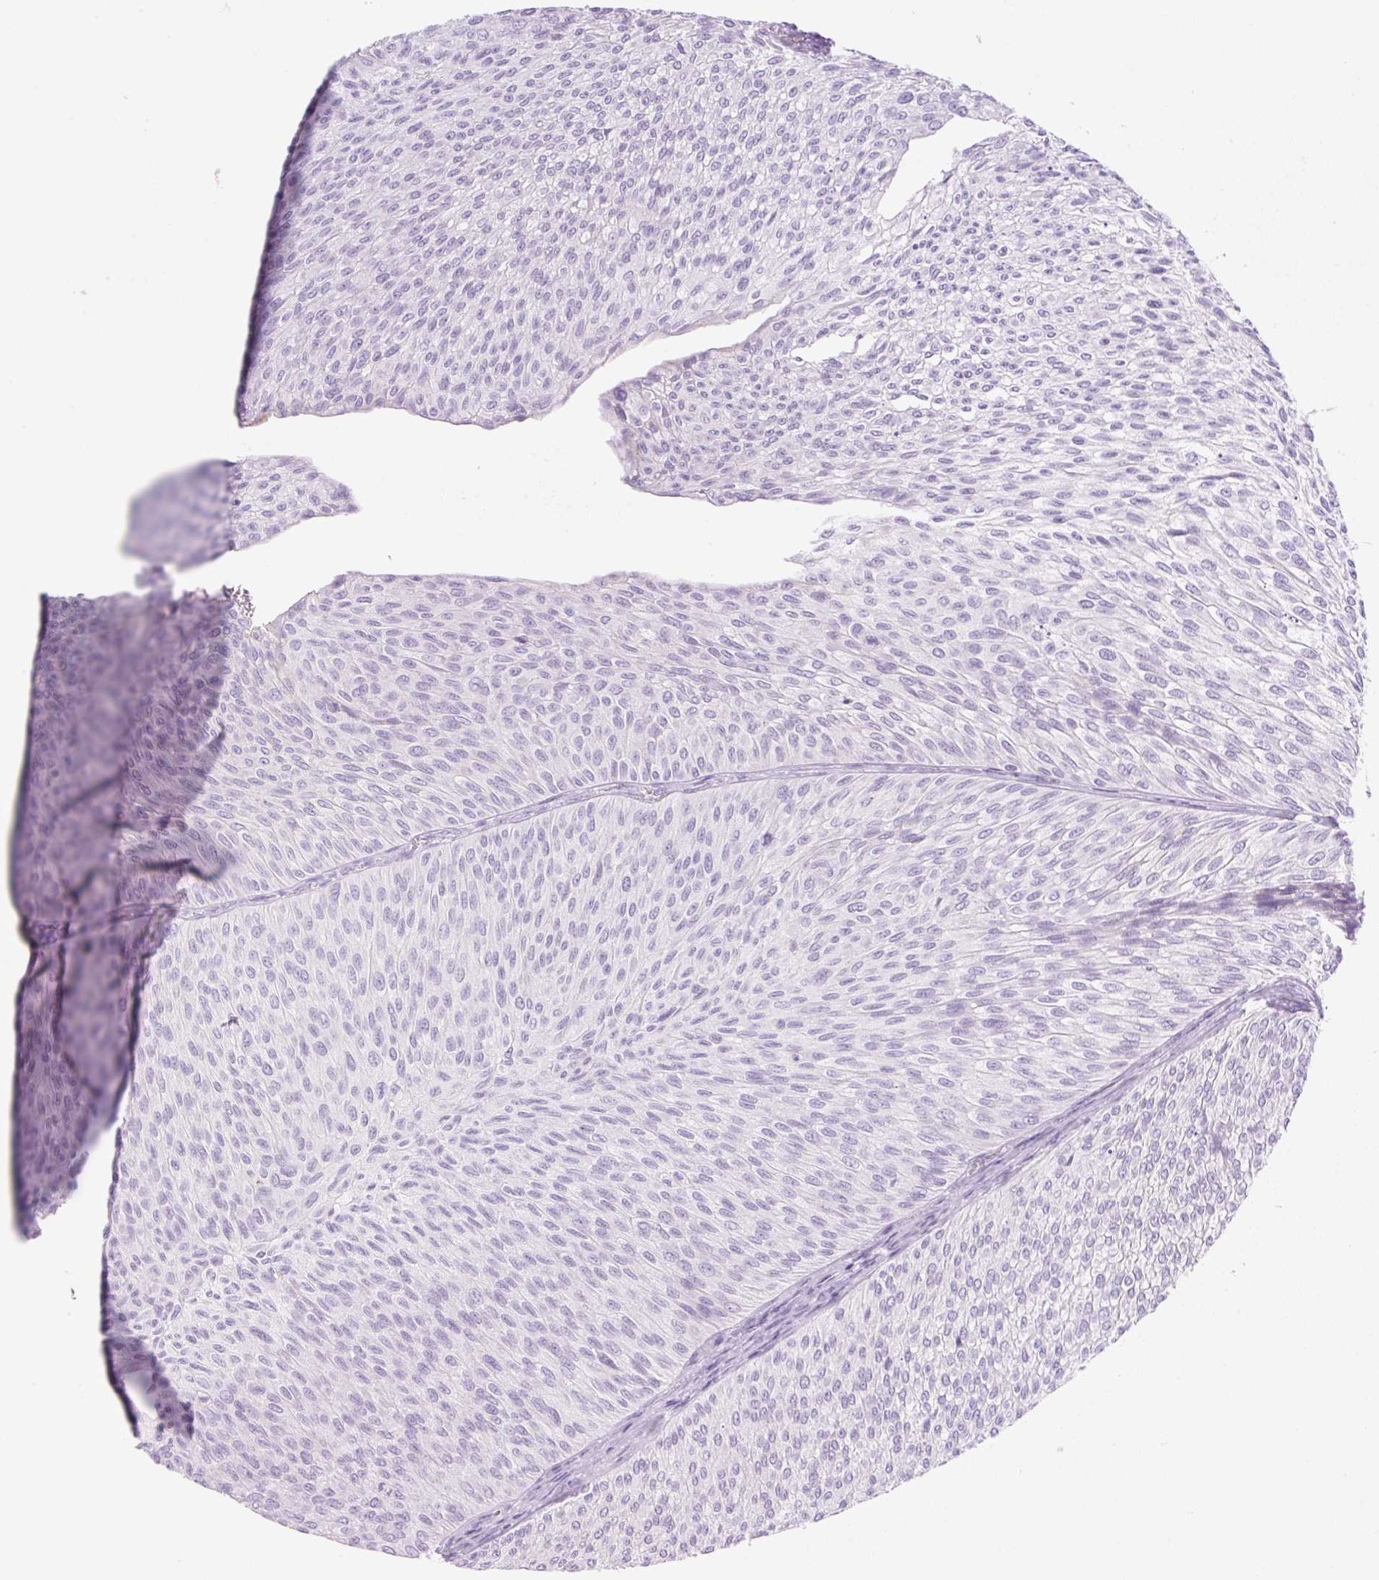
{"staining": {"intensity": "negative", "quantity": "none", "location": "none"}, "tissue": "urothelial cancer", "cell_type": "Tumor cells", "image_type": "cancer", "snomed": [{"axis": "morphology", "description": "Urothelial carcinoma, Low grade"}, {"axis": "topography", "description": "Urinary bladder"}], "caption": "IHC image of human urothelial carcinoma (low-grade) stained for a protein (brown), which reveals no positivity in tumor cells.", "gene": "PALM3", "patient": {"sex": "male", "age": 91}}